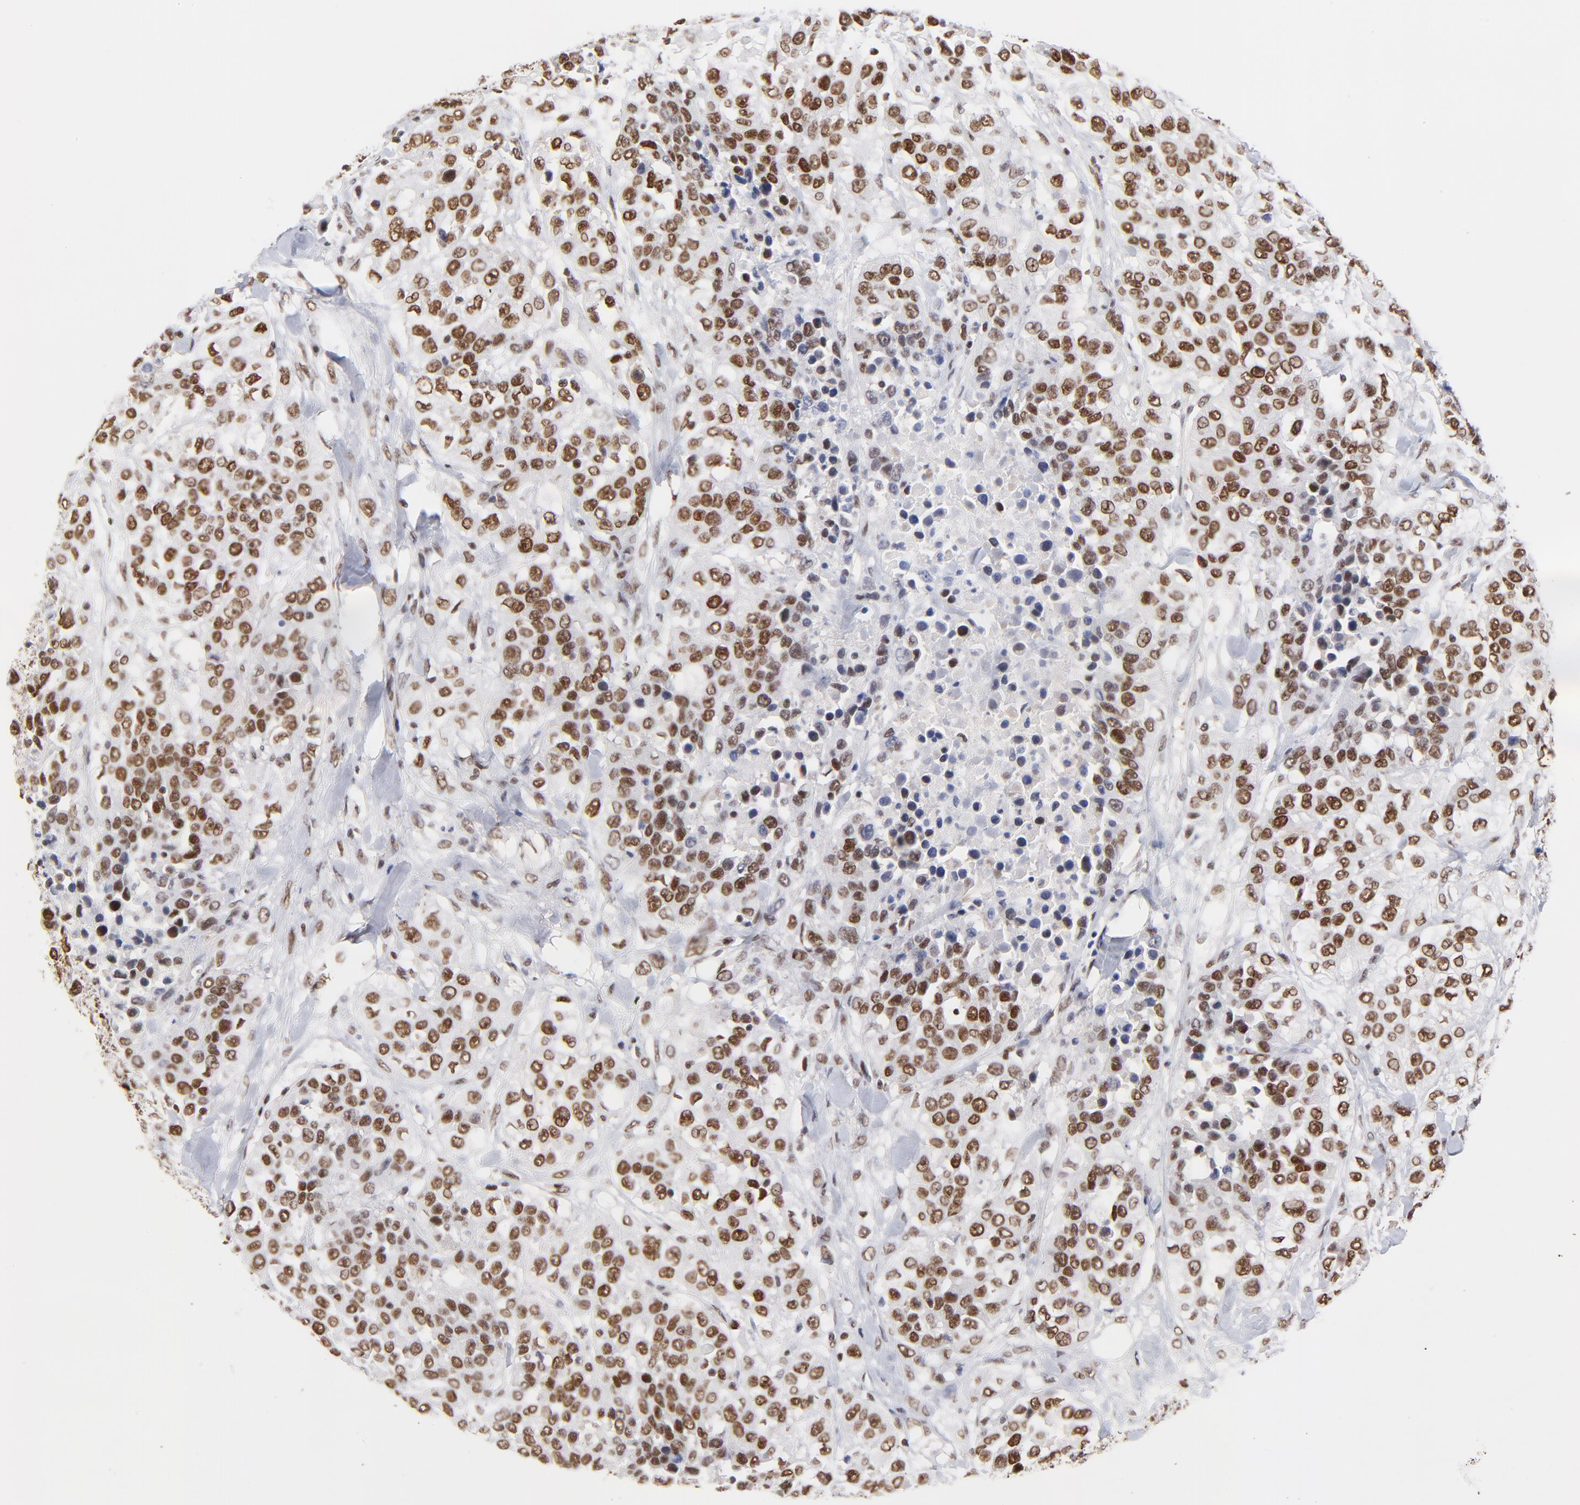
{"staining": {"intensity": "strong", "quantity": ">75%", "location": "nuclear"}, "tissue": "urothelial cancer", "cell_type": "Tumor cells", "image_type": "cancer", "snomed": [{"axis": "morphology", "description": "Urothelial carcinoma, High grade"}, {"axis": "topography", "description": "Urinary bladder"}], "caption": "Protein staining of urothelial cancer tissue shows strong nuclear staining in approximately >75% of tumor cells. Nuclei are stained in blue.", "gene": "ZMYM3", "patient": {"sex": "female", "age": 80}}